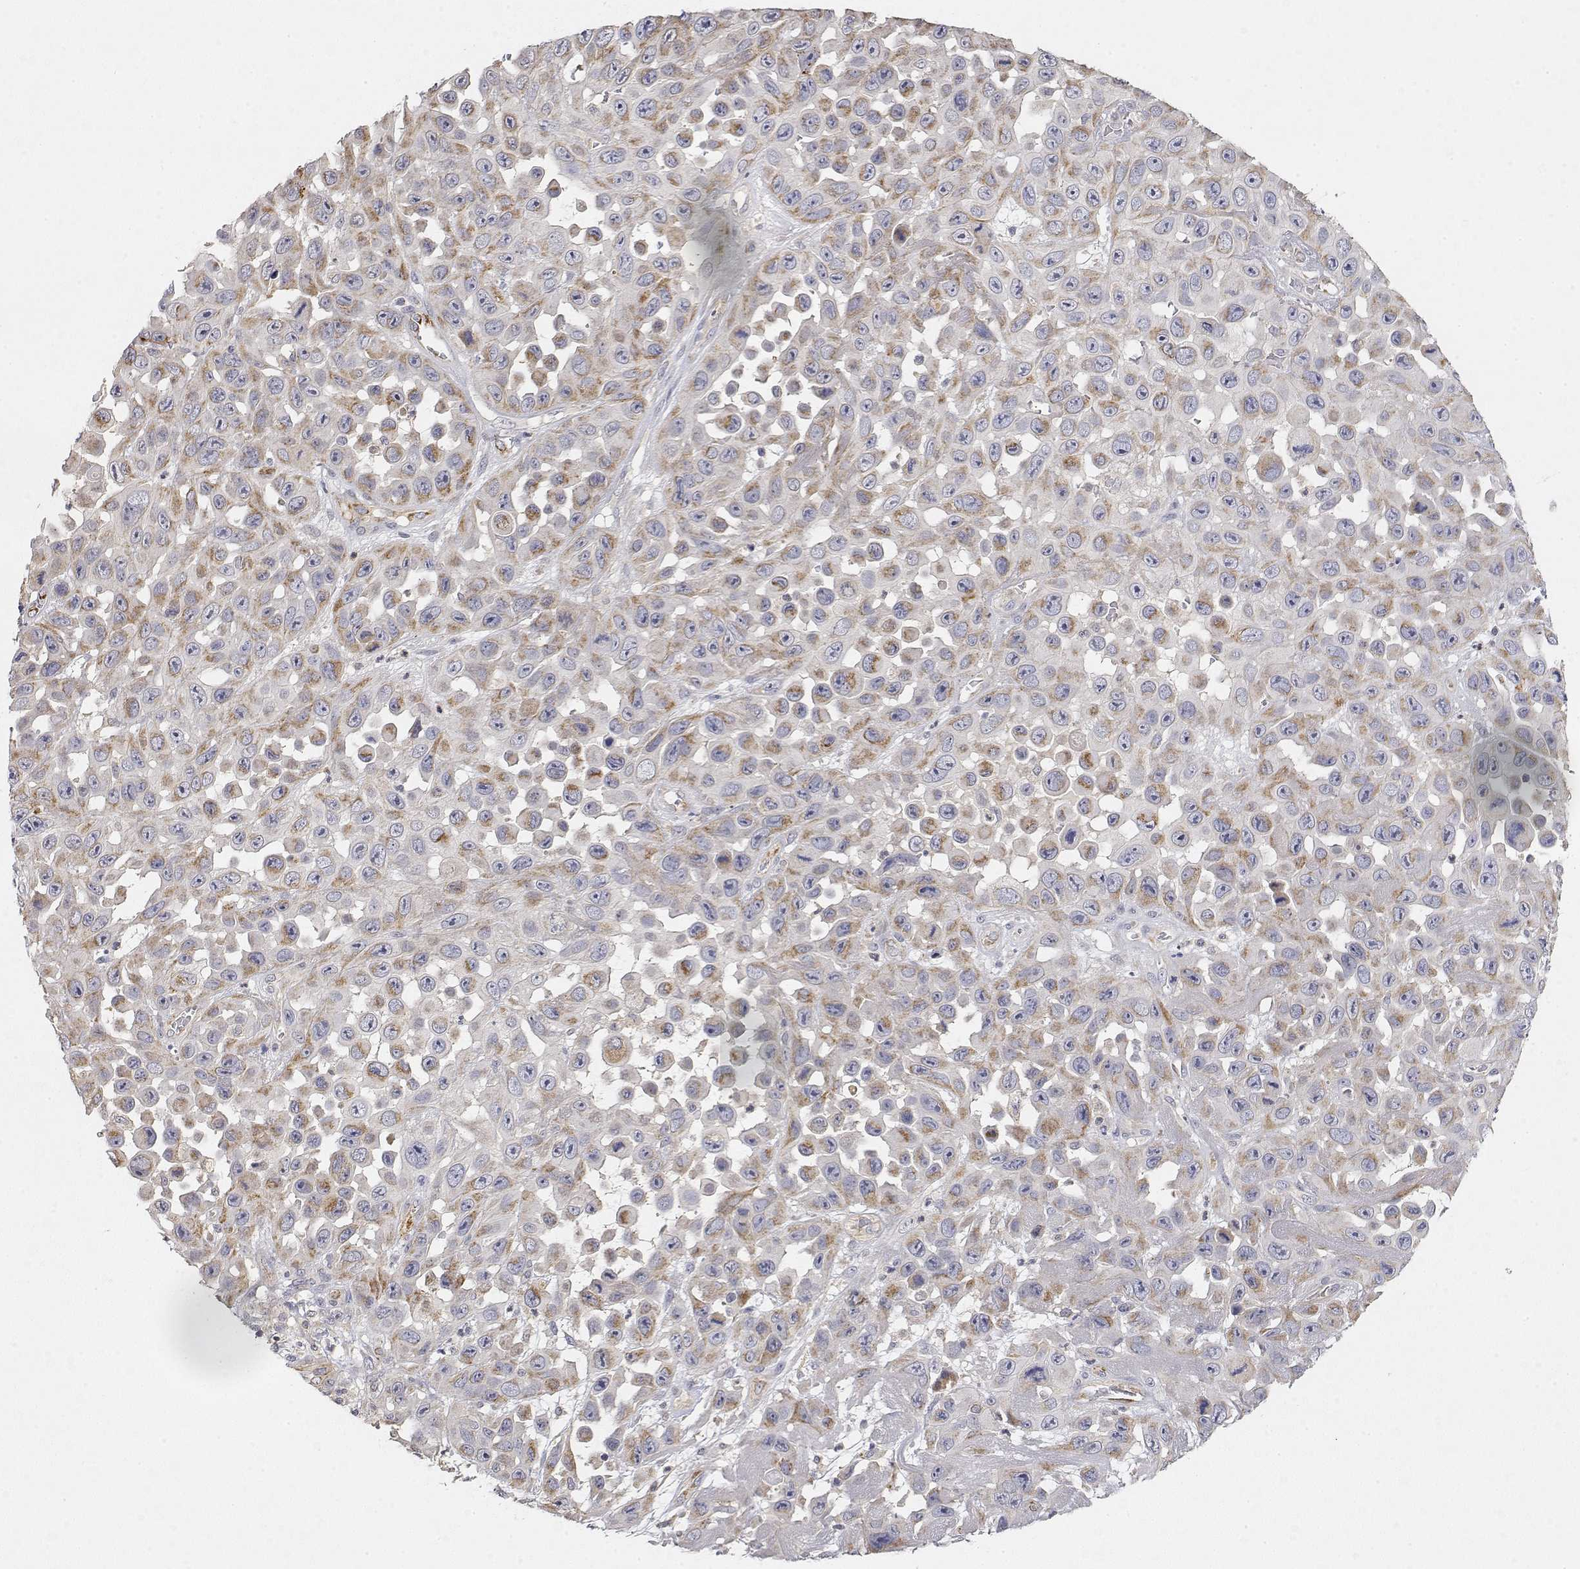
{"staining": {"intensity": "moderate", "quantity": "<25%", "location": "cytoplasmic/membranous"}, "tissue": "skin cancer", "cell_type": "Tumor cells", "image_type": "cancer", "snomed": [{"axis": "morphology", "description": "Squamous cell carcinoma, NOS"}, {"axis": "topography", "description": "Skin"}], "caption": "Skin cancer stained with a brown dye reveals moderate cytoplasmic/membranous positive expression in about <25% of tumor cells.", "gene": "LONRF3", "patient": {"sex": "male", "age": 81}}